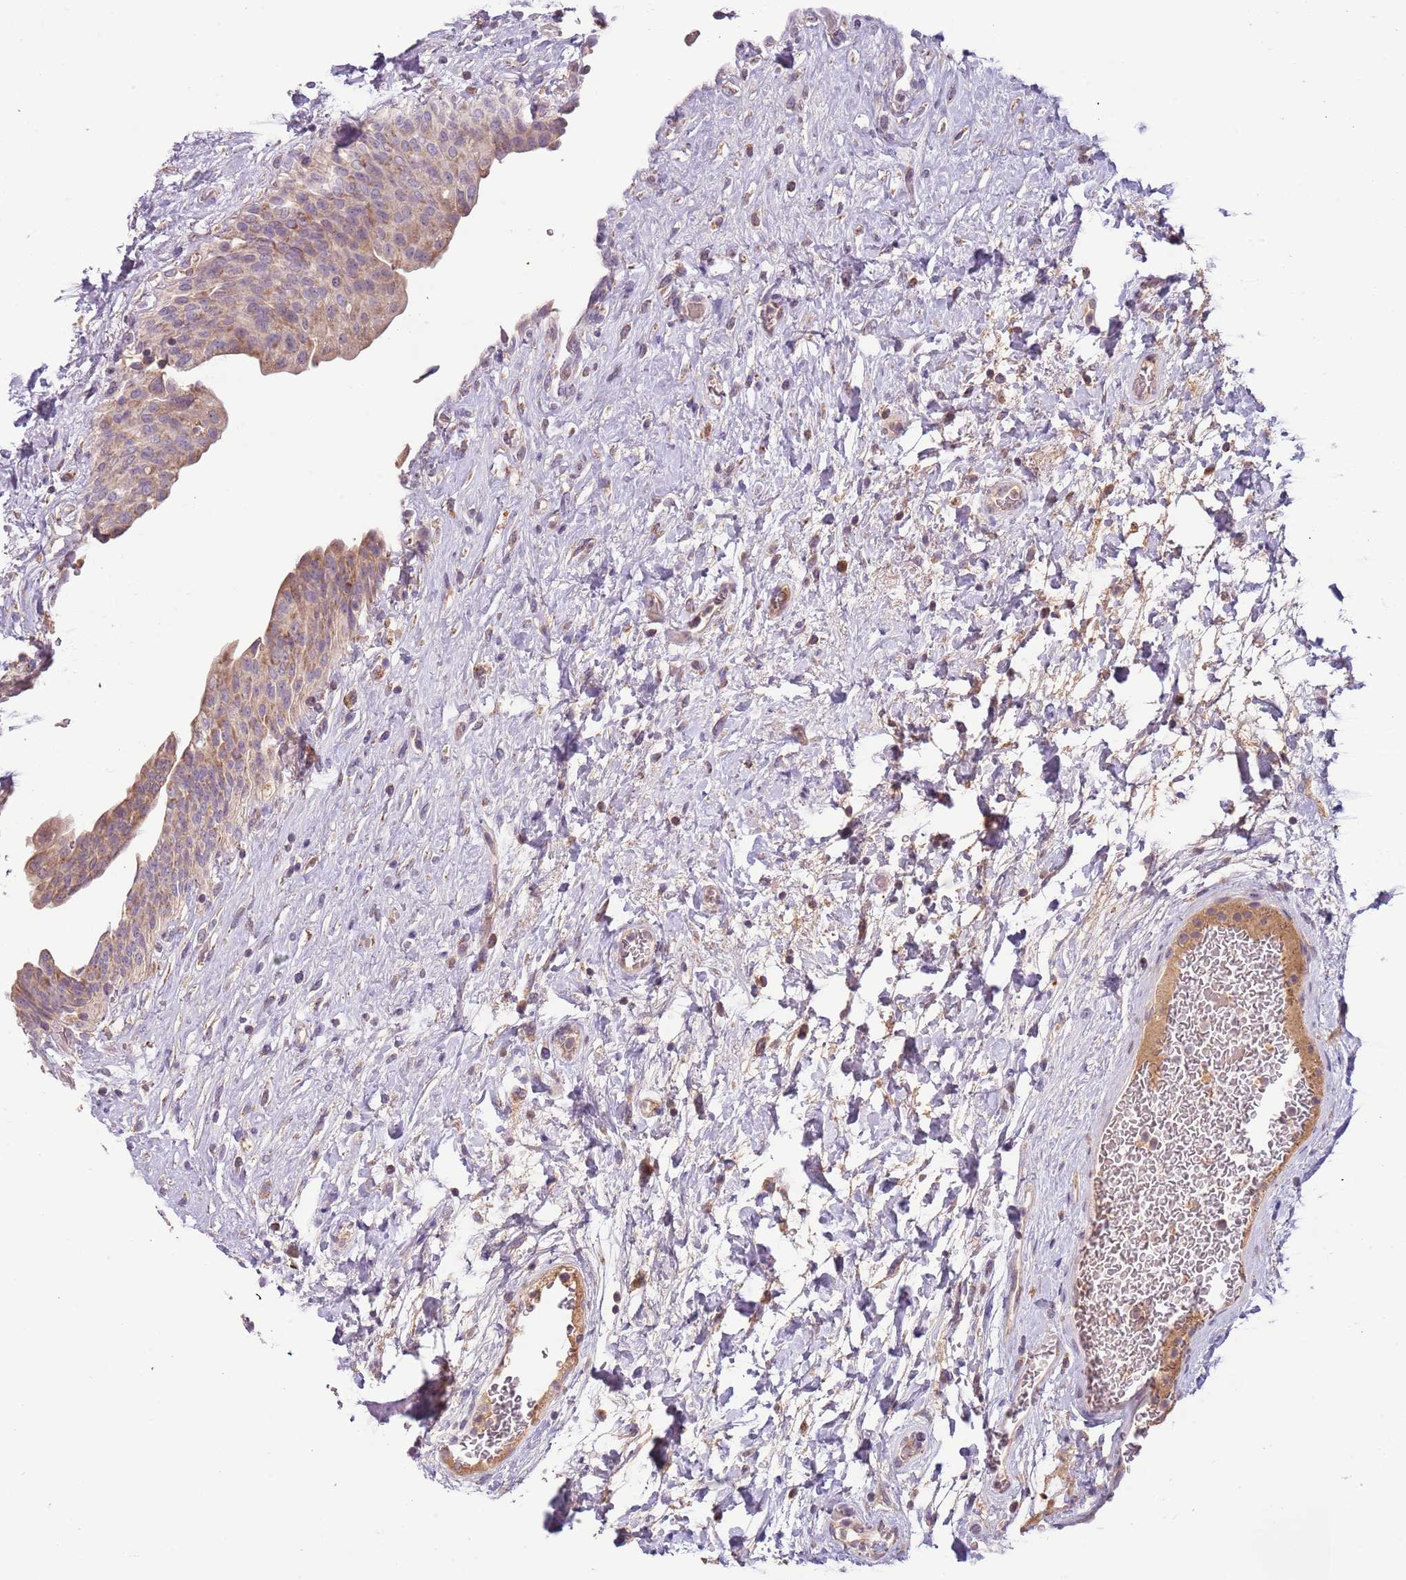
{"staining": {"intensity": "weak", "quantity": ">75%", "location": "cytoplasmic/membranous"}, "tissue": "urinary bladder", "cell_type": "Urothelial cells", "image_type": "normal", "snomed": [{"axis": "morphology", "description": "Normal tissue, NOS"}, {"axis": "topography", "description": "Urinary bladder"}], "caption": "Immunohistochemistry (IHC) of benign urinary bladder reveals low levels of weak cytoplasmic/membranous staining in about >75% of urothelial cells.", "gene": "FECH", "patient": {"sex": "male", "age": 74}}